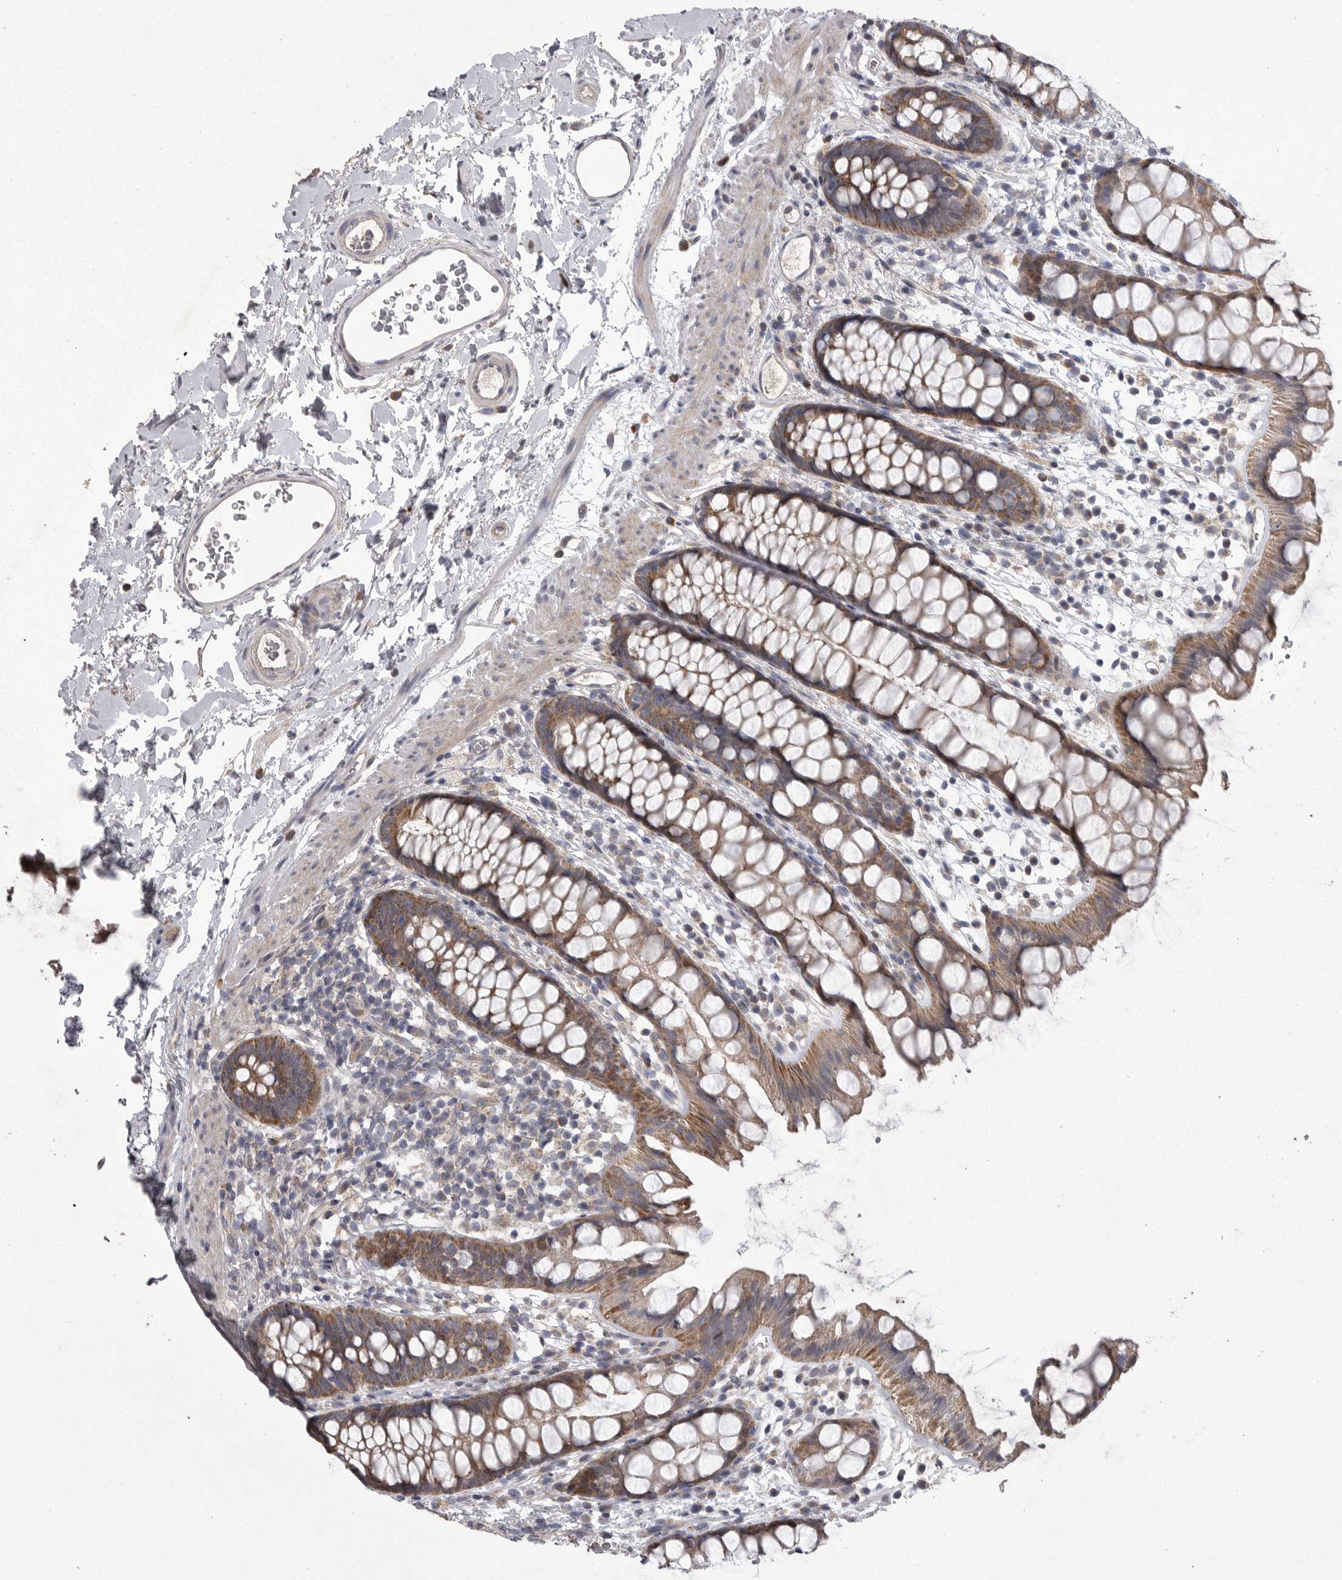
{"staining": {"intensity": "moderate", "quantity": ">75%", "location": "cytoplasmic/membranous"}, "tissue": "rectum", "cell_type": "Glandular cells", "image_type": "normal", "snomed": [{"axis": "morphology", "description": "Normal tissue, NOS"}, {"axis": "topography", "description": "Rectum"}], "caption": "A micrograph showing moderate cytoplasmic/membranous positivity in about >75% of glandular cells in benign rectum, as visualized by brown immunohistochemical staining.", "gene": "CRP", "patient": {"sex": "female", "age": 65}}